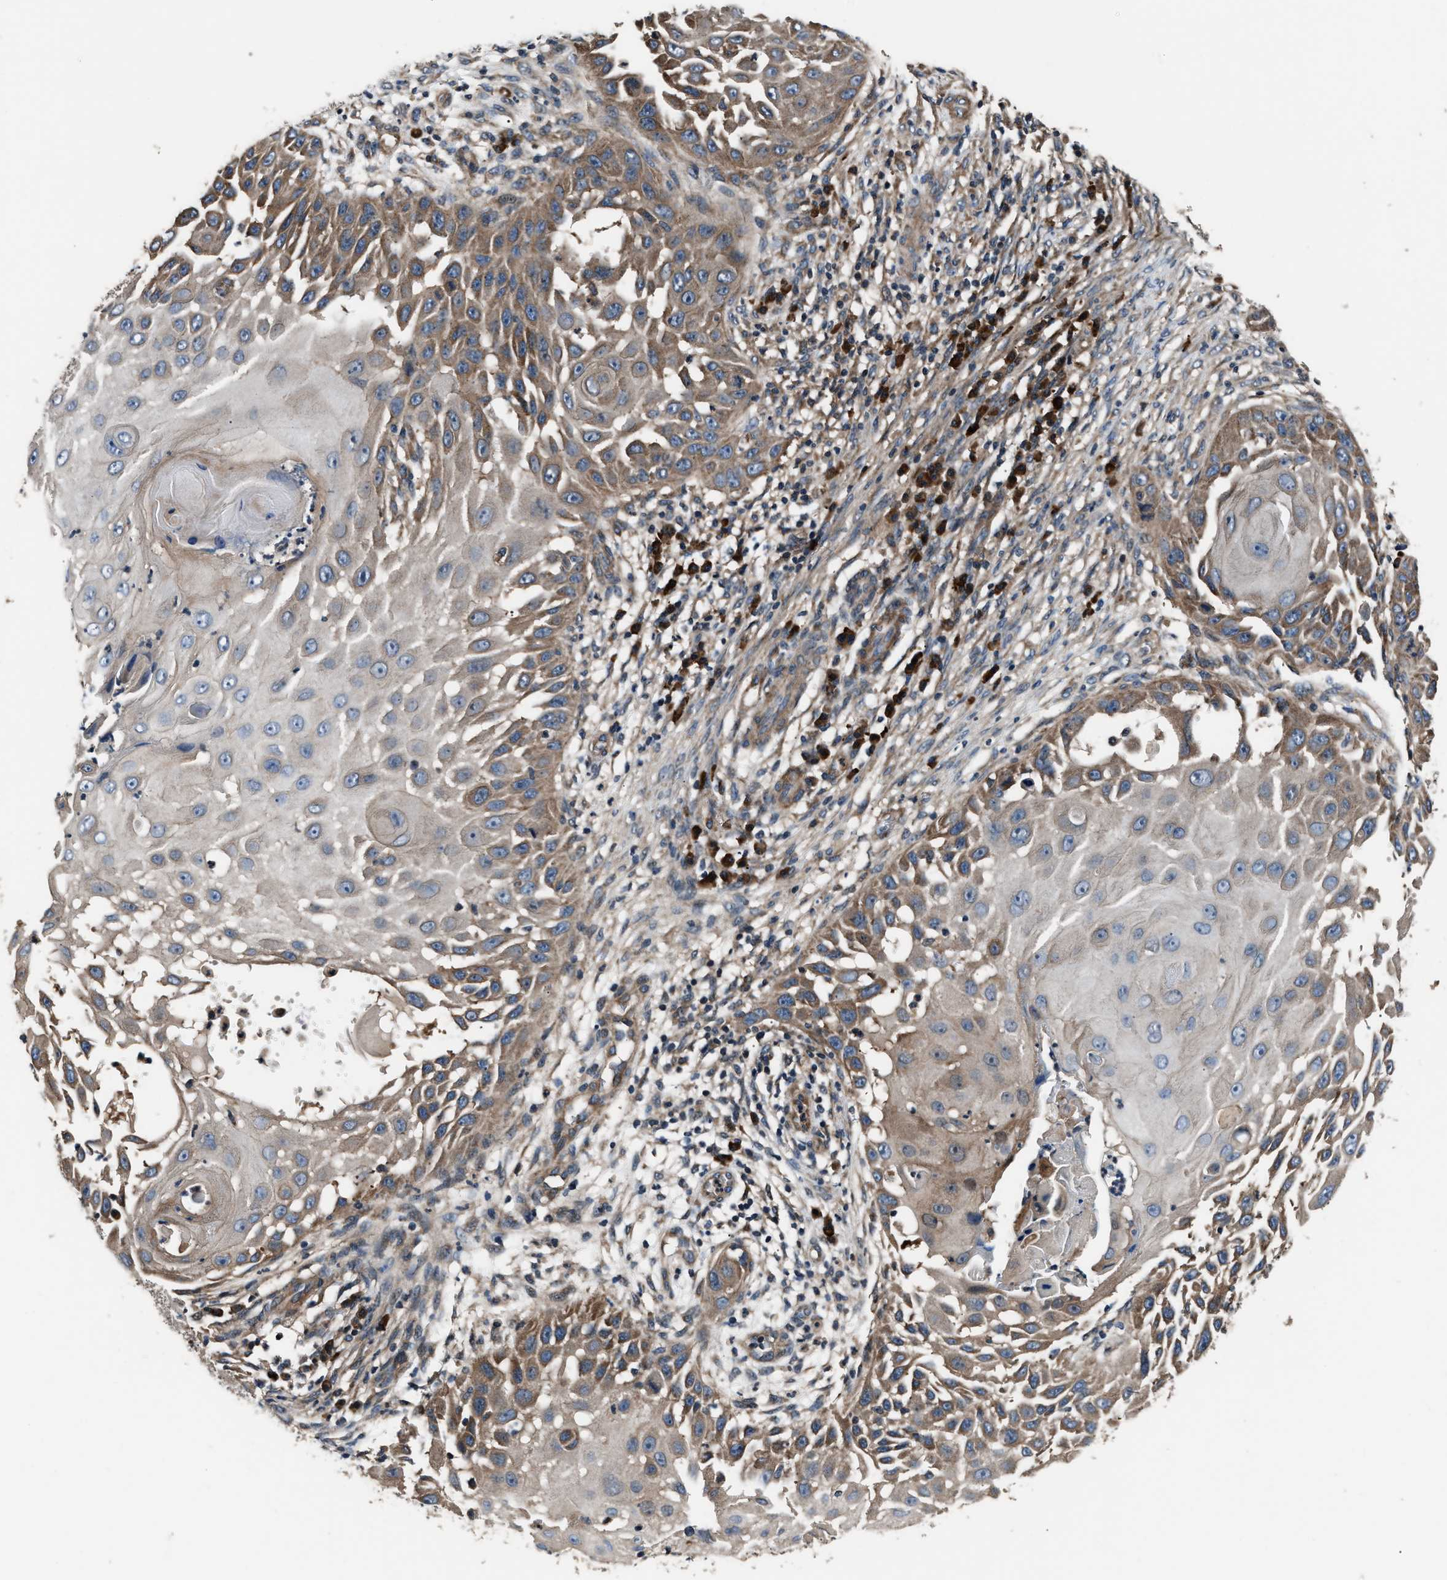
{"staining": {"intensity": "moderate", "quantity": "25%-75%", "location": "cytoplasmic/membranous"}, "tissue": "skin cancer", "cell_type": "Tumor cells", "image_type": "cancer", "snomed": [{"axis": "morphology", "description": "Squamous cell carcinoma, NOS"}, {"axis": "topography", "description": "Skin"}], "caption": "There is medium levels of moderate cytoplasmic/membranous staining in tumor cells of squamous cell carcinoma (skin), as demonstrated by immunohistochemical staining (brown color).", "gene": "IMPDH2", "patient": {"sex": "female", "age": 44}}